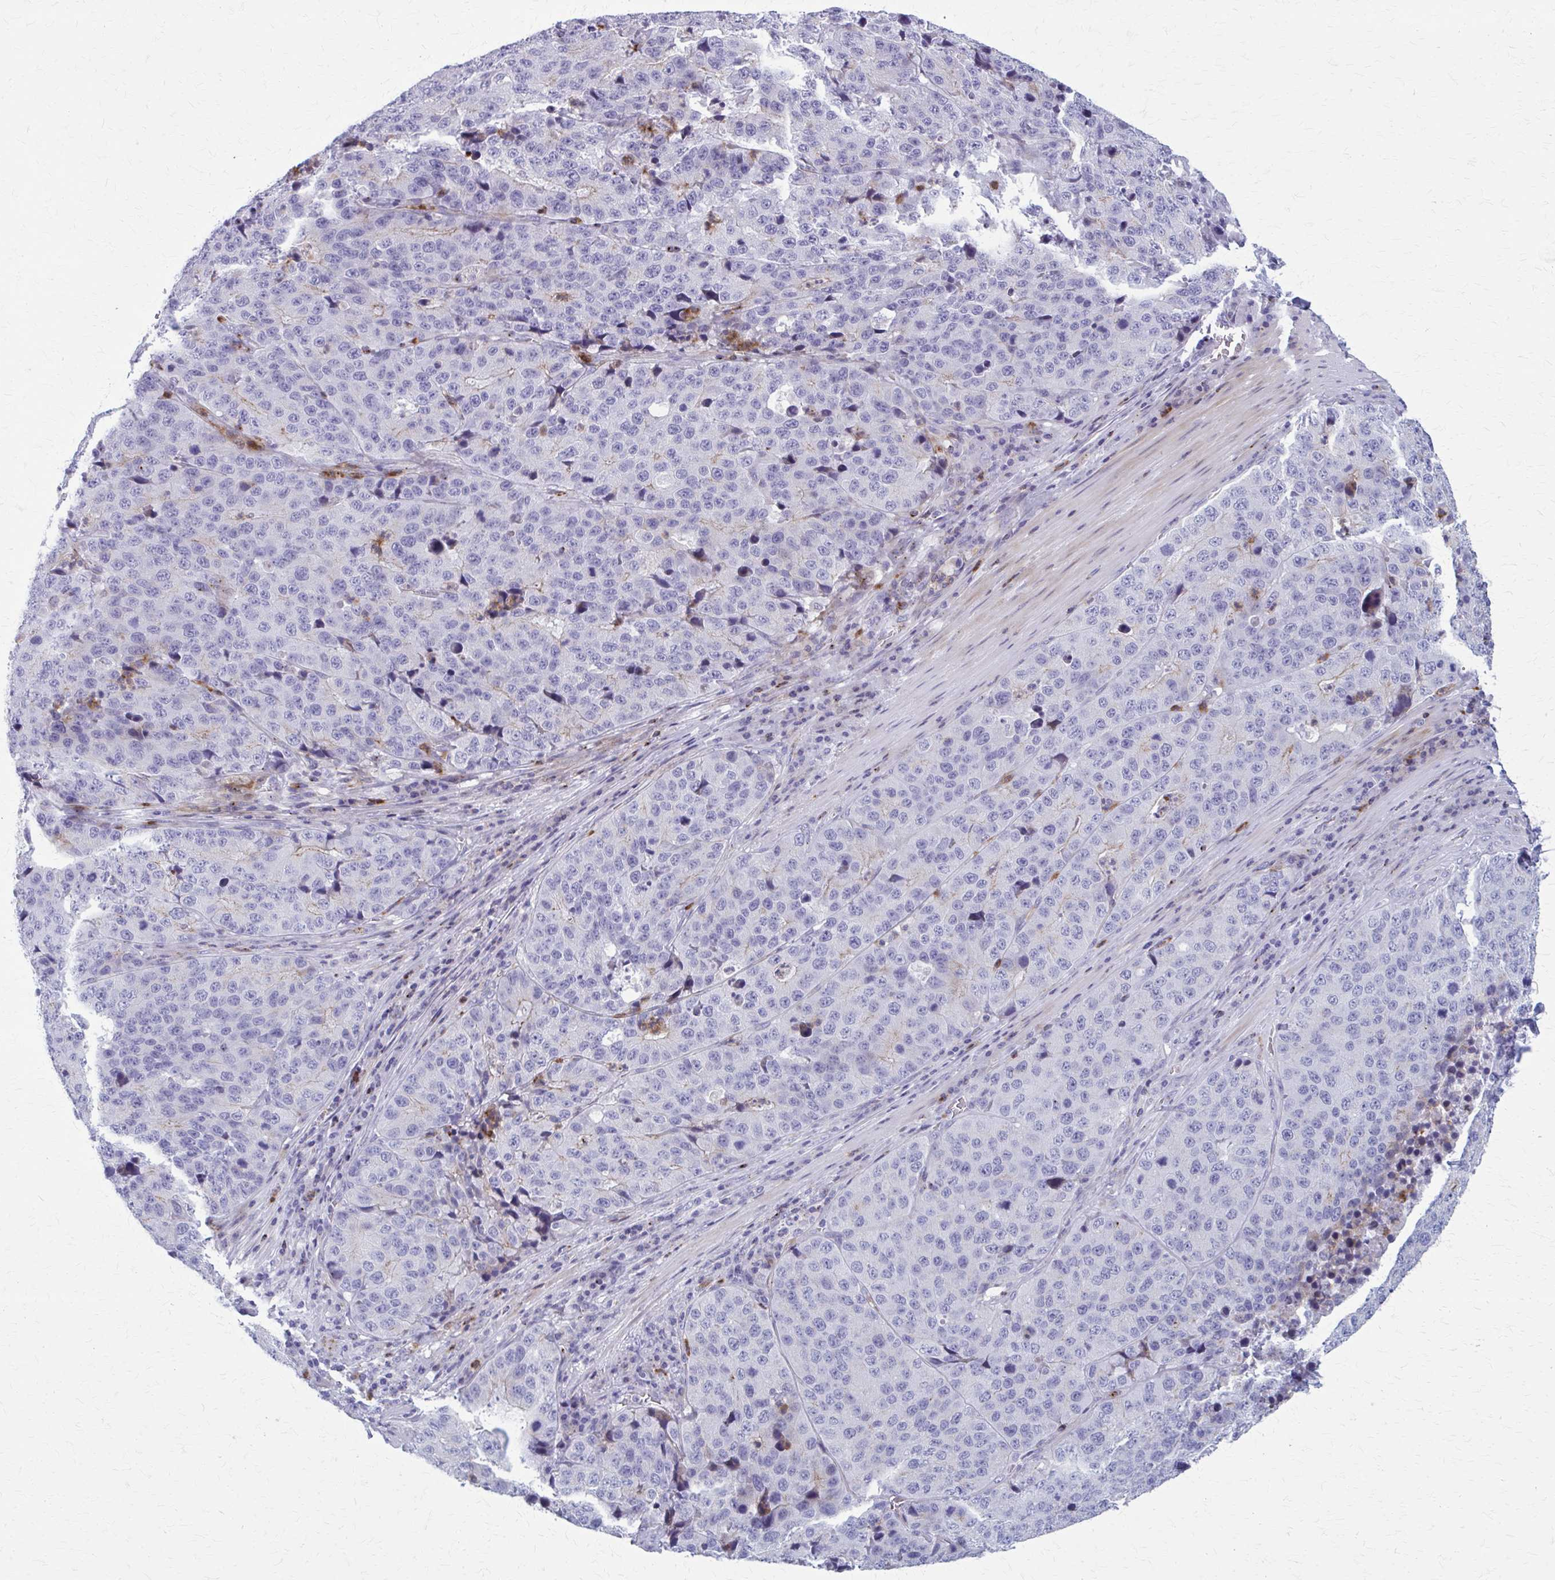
{"staining": {"intensity": "negative", "quantity": "none", "location": "none"}, "tissue": "stomach cancer", "cell_type": "Tumor cells", "image_type": "cancer", "snomed": [{"axis": "morphology", "description": "Adenocarcinoma, NOS"}, {"axis": "topography", "description": "Stomach"}], "caption": "Tumor cells show no significant protein positivity in stomach adenocarcinoma. (Stains: DAB (3,3'-diaminobenzidine) IHC with hematoxylin counter stain, Microscopy: brightfield microscopy at high magnification).", "gene": "PEDS1", "patient": {"sex": "male", "age": 71}}